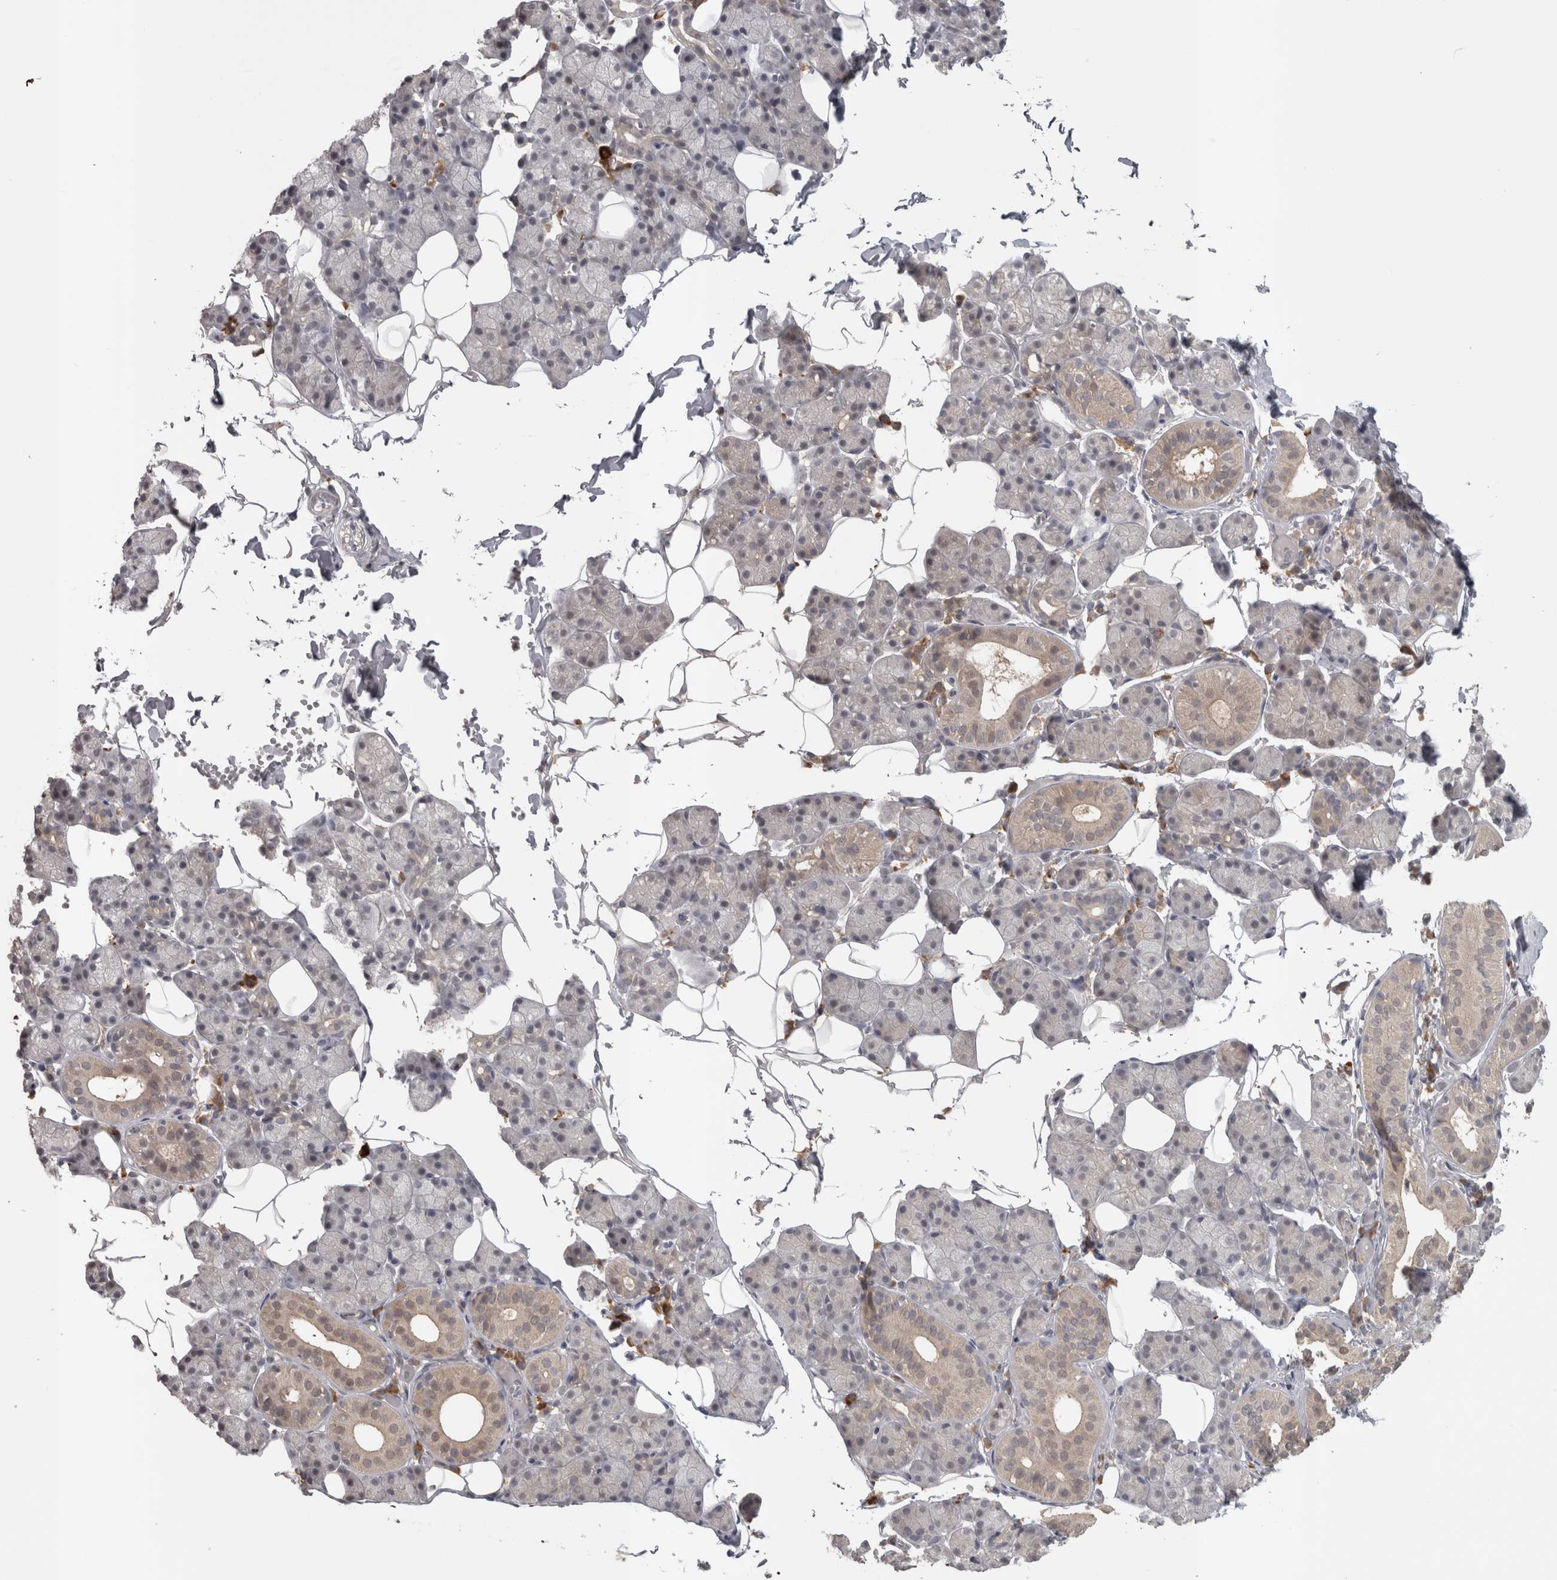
{"staining": {"intensity": "weak", "quantity": "<25%", "location": "cytoplasmic/membranous"}, "tissue": "salivary gland", "cell_type": "Glandular cells", "image_type": "normal", "snomed": [{"axis": "morphology", "description": "Normal tissue, NOS"}, {"axis": "topography", "description": "Salivary gland"}], "caption": "The histopathology image demonstrates no significant staining in glandular cells of salivary gland. (DAB immunohistochemistry (IHC) with hematoxylin counter stain).", "gene": "SLCO5A1", "patient": {"sex": "female", "age": 33}}